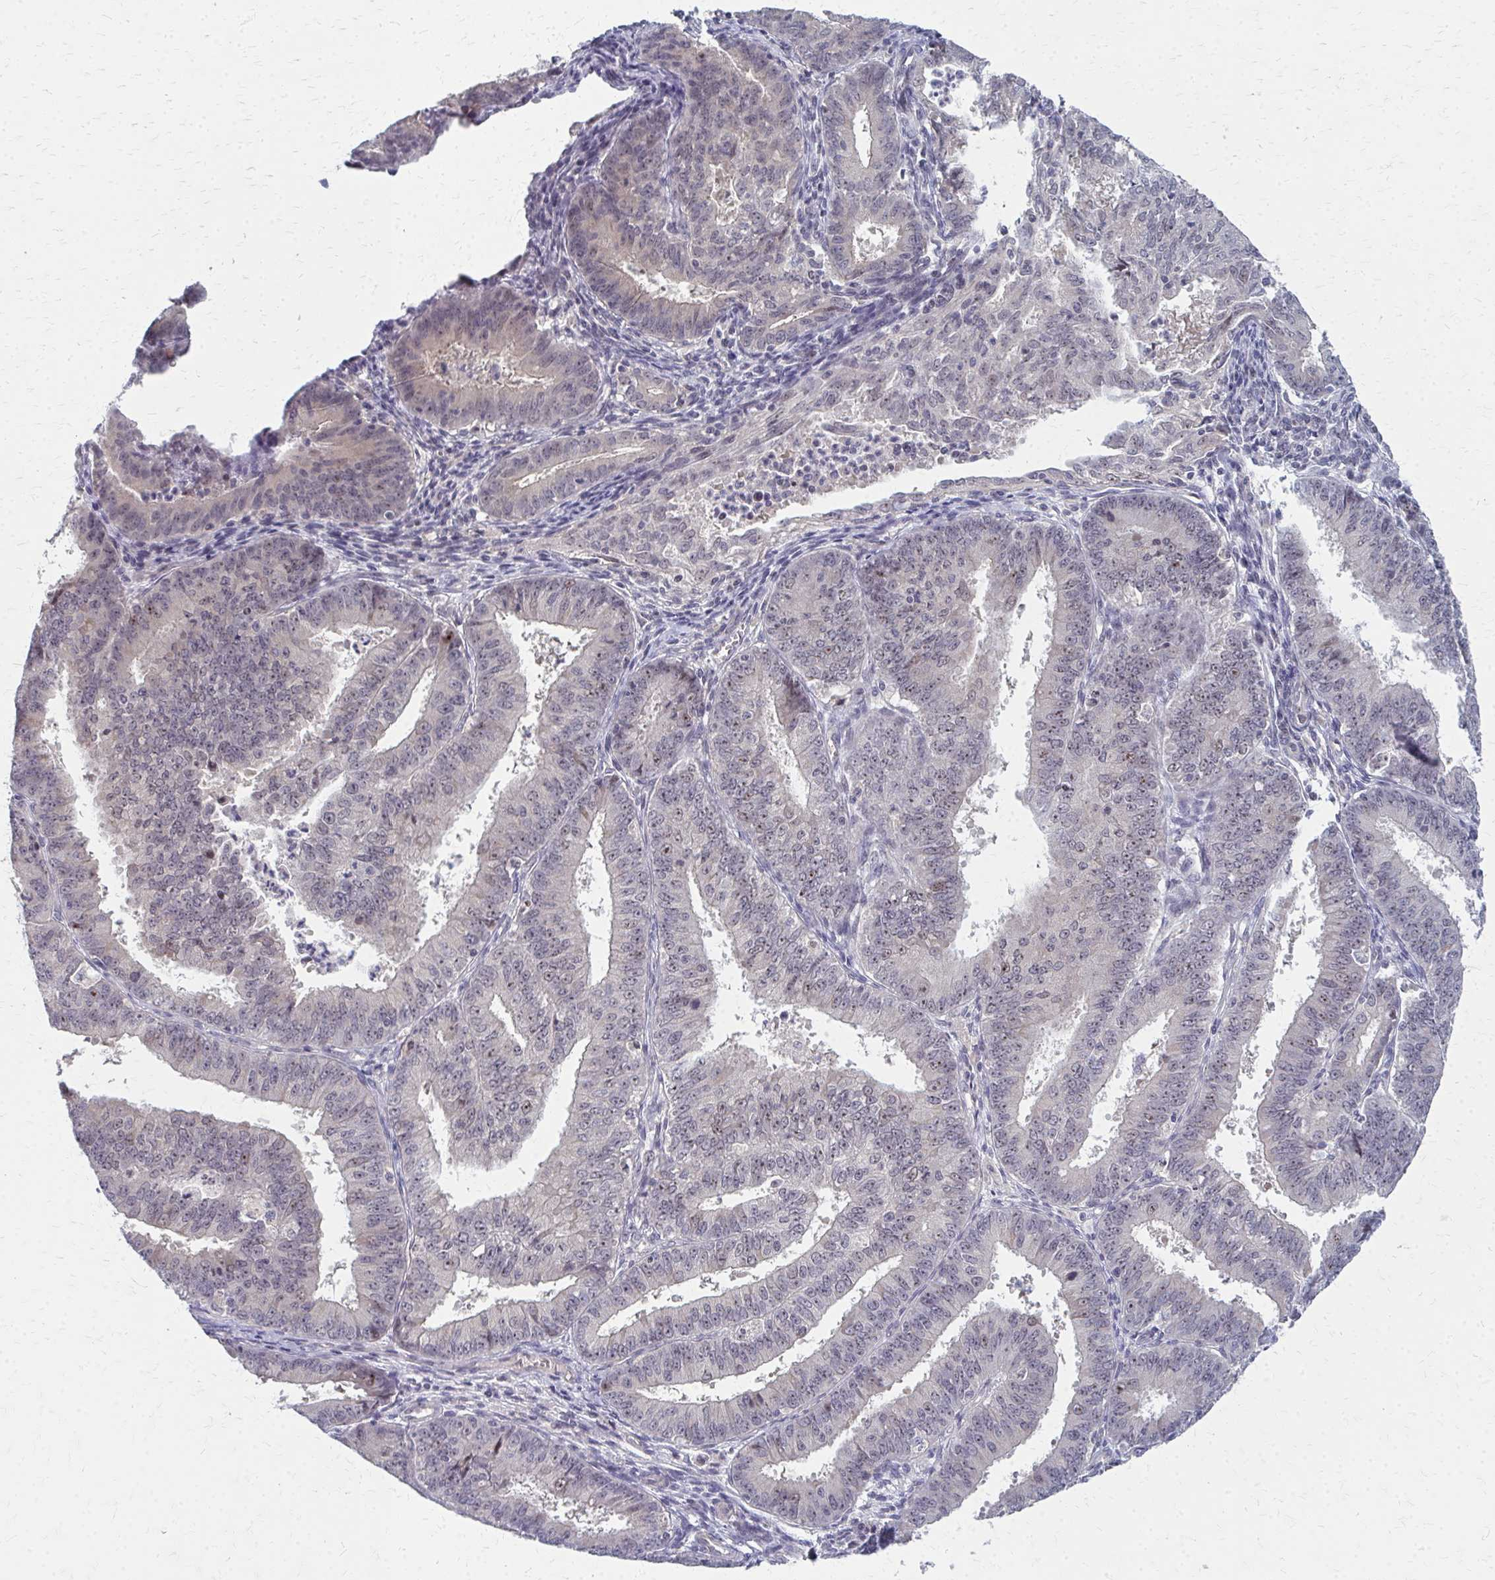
{"staining": {"intensity": "weak", "quantity": "25%-75%", "location": "nuclear"}, "tissue": "endometrial cancer", "cell_type": "Tumor cells", "image_type": "cancer", "snomed": [{"axis": "morphology", "description": "Adenocarcinoma, NOS"}, {"axis": "topography", "description": "Endometrium"}], "caption": "The micrograph demonstrates a brown stain indicating the presence of a protein in the nuclear of tumor cells in endometrial cancer. (DAB IHC, brown staining for protein, blue staining for nuclei).", "gene": "NUDT16", "patient": {"sex": "female", "age": 73}}